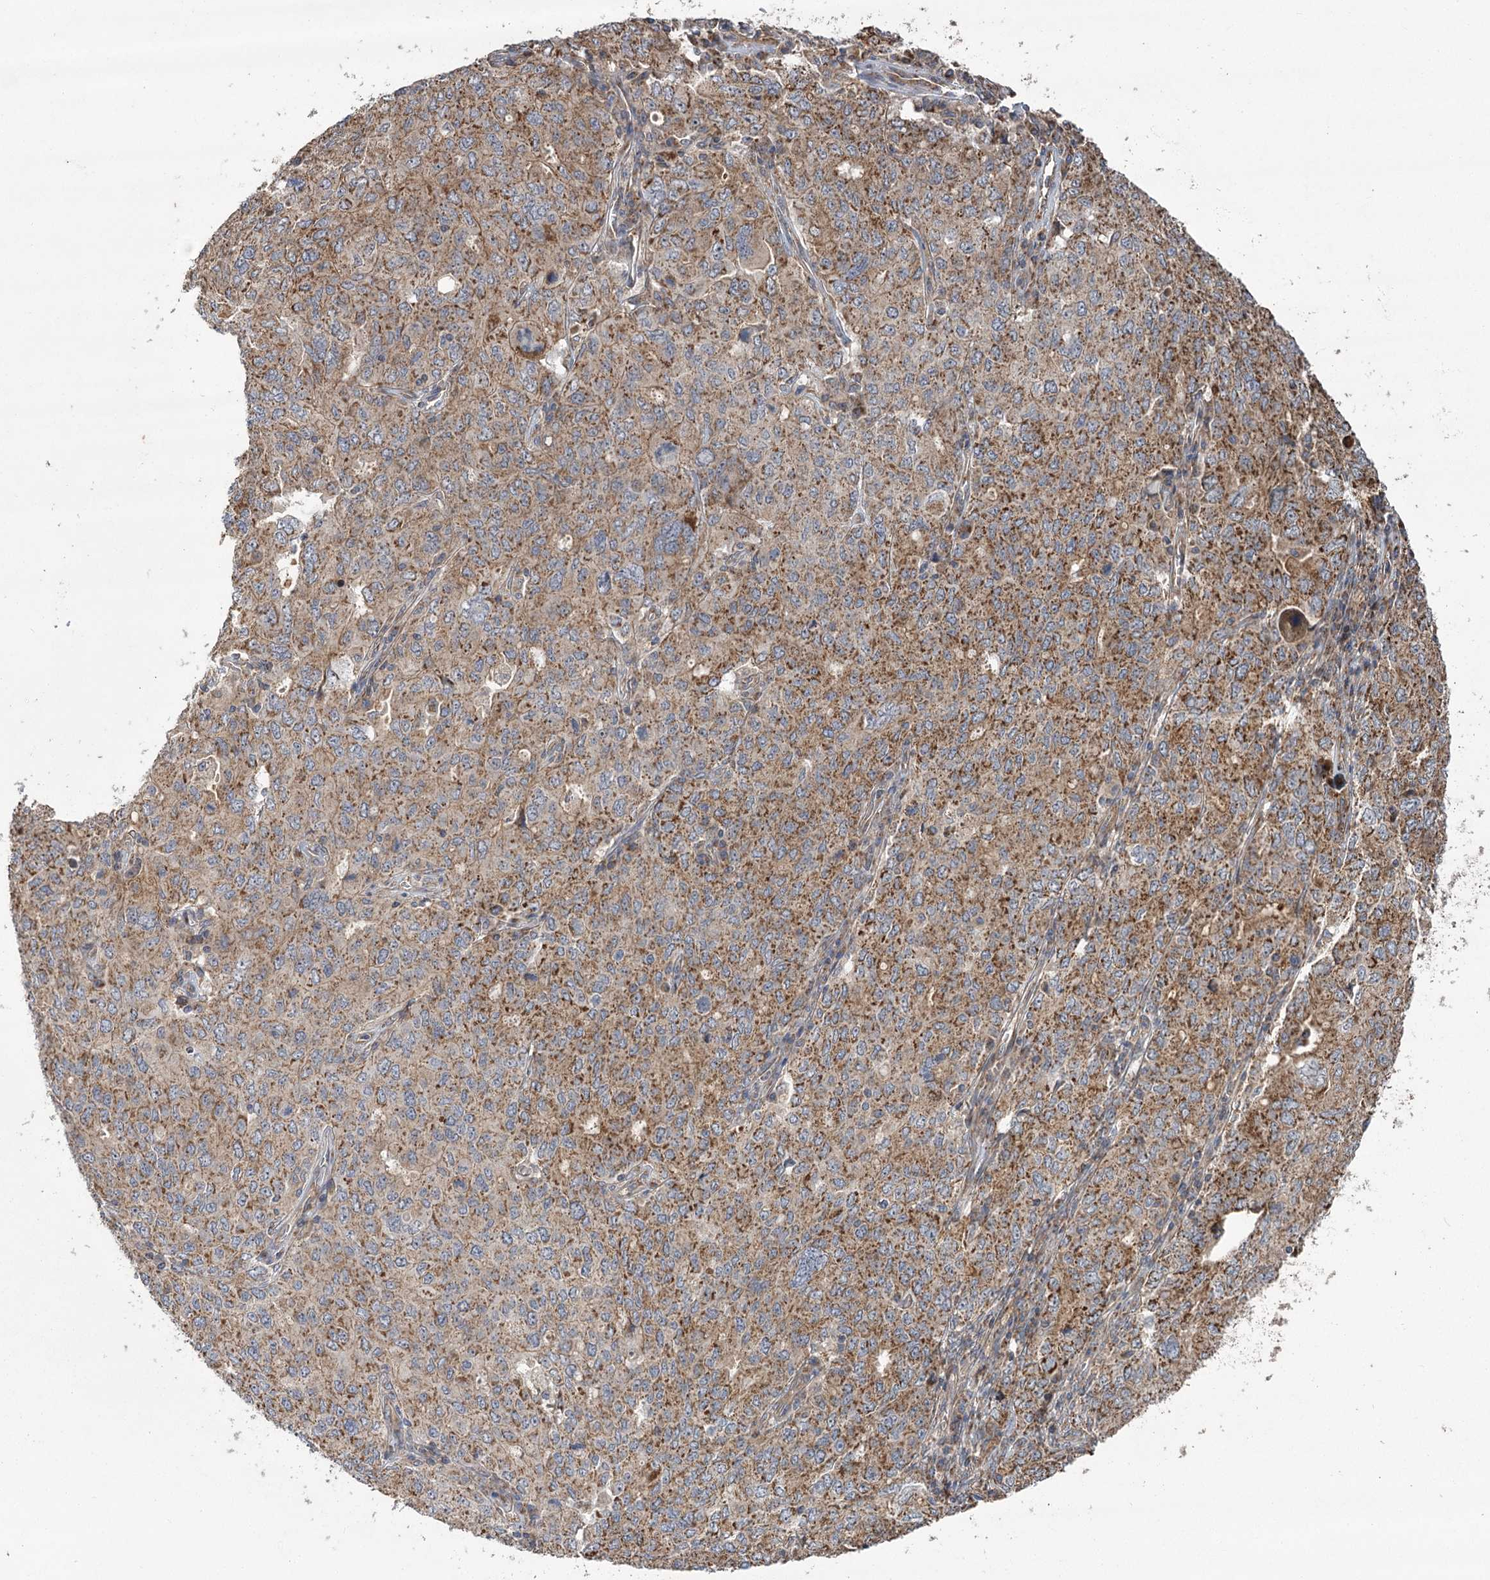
{"staining": {"intensity": "moderate", "quantity": ">75%", "location": "cytoplasmic/membranous"}, "tissue": "ovarian cancer", "cell_type": "Tumor cells", "image_type": "cancer", "snomed": [{"axis": "morphology", "description": "Carcinoma, endometroid"}, {"axis": "topography", "description": "Ovary"}], "caption": "Ovarian cancer stained with a brown dye demonstrates moderate cytoplasmic/membranous positive expression in approximately >75% of tumor cells.", "gene": "RWDD4", "patient": {"sex": "female", "age": 62}}